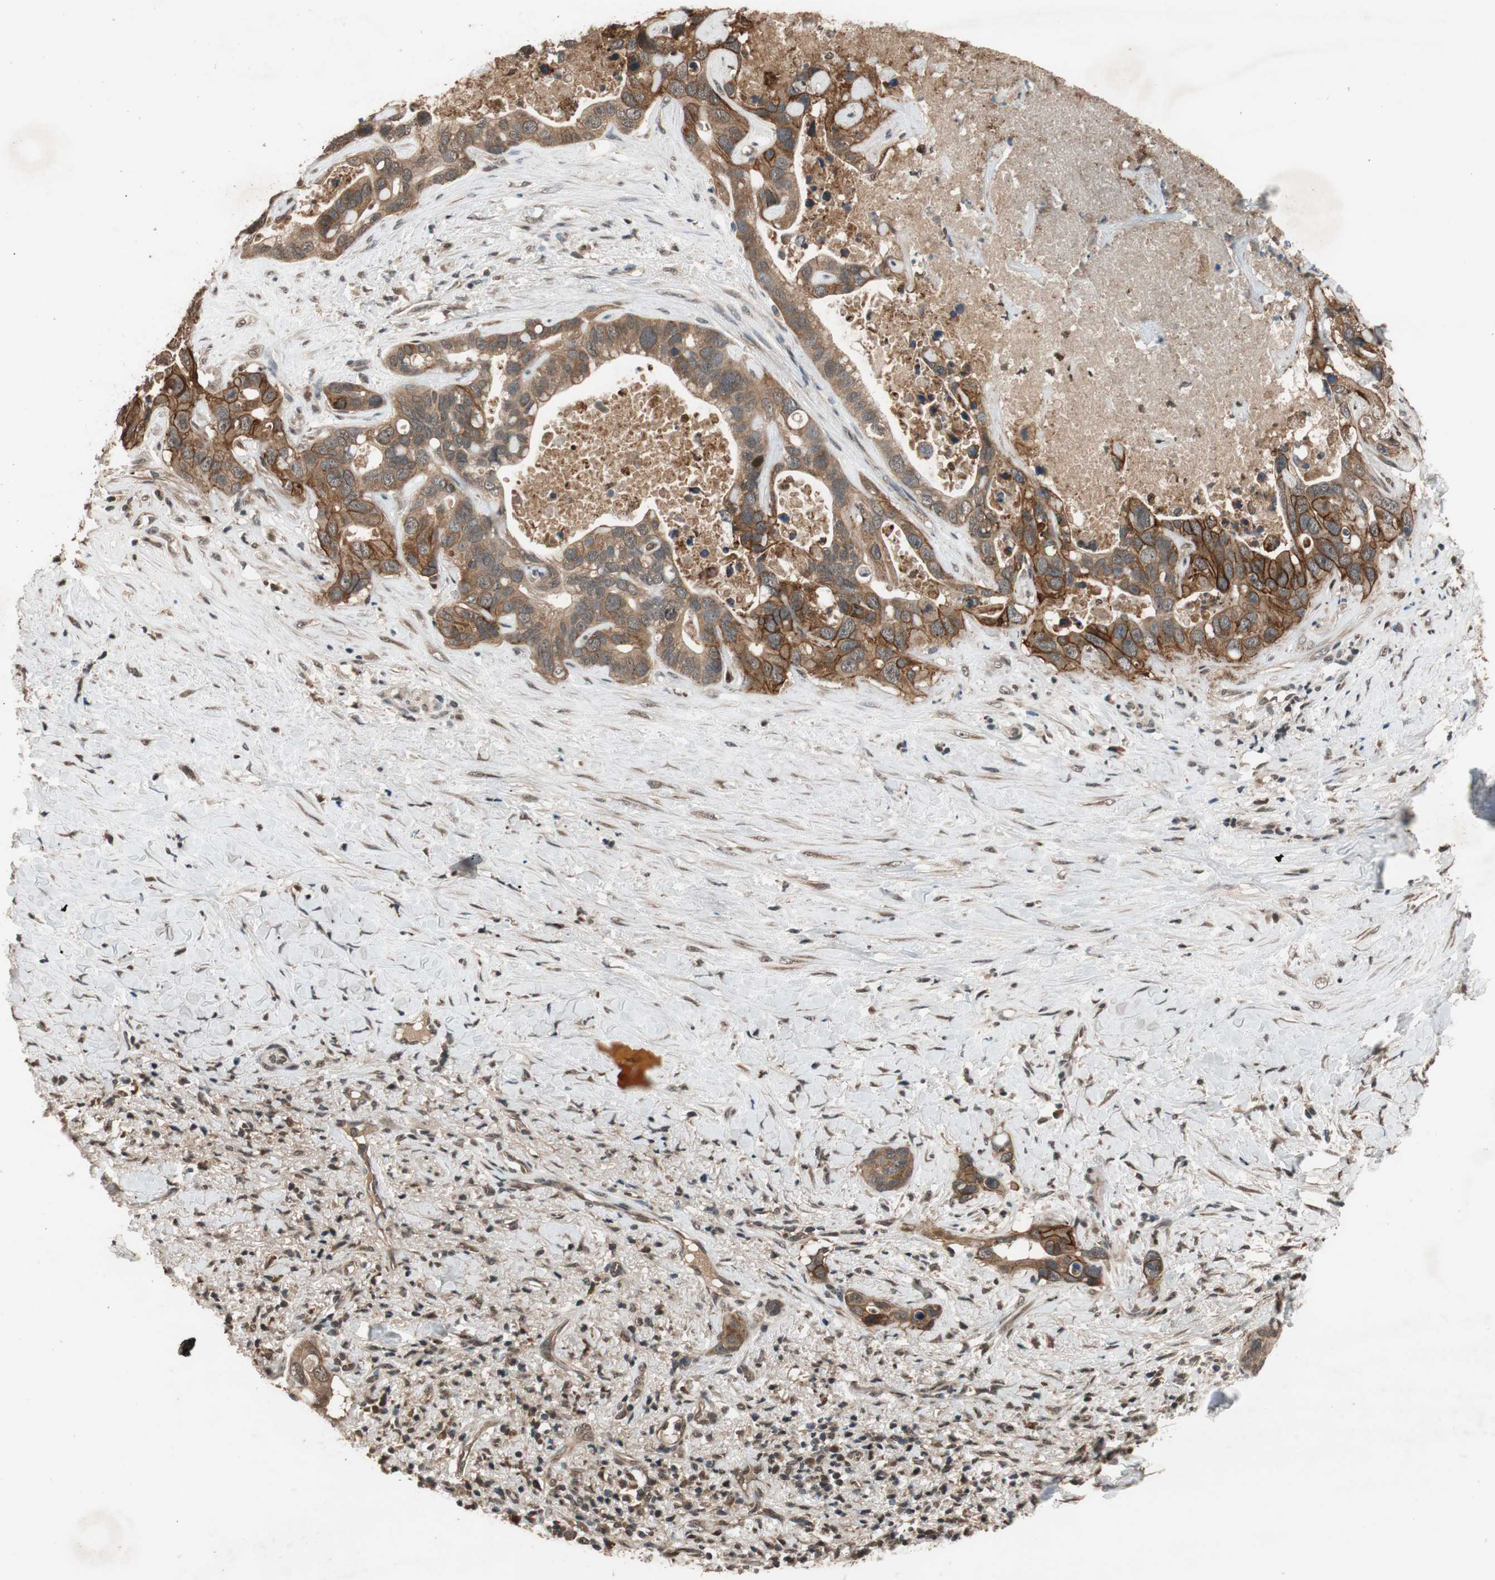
{"staining": {"intensity": "strong", "quantity": ">75%", "location": "cytoplasmic/membranous"}, "tissue": "liver cancer", "cell_type": "Tumor cells", "image_type": "cancer", "snomed": [{"axis": "morphology", "description": "Cholangiocarcinoma"}, {"axis": "topography", "description": "Liver"}], "caption": "Protein staining demonstrates strong cytoplasmic/membranous staining in approximately >75% of tumor cells in cholangiocarcinoma (liver).", "gene": "TMEM230", "patient": {"sex": "female", "age": 65}}